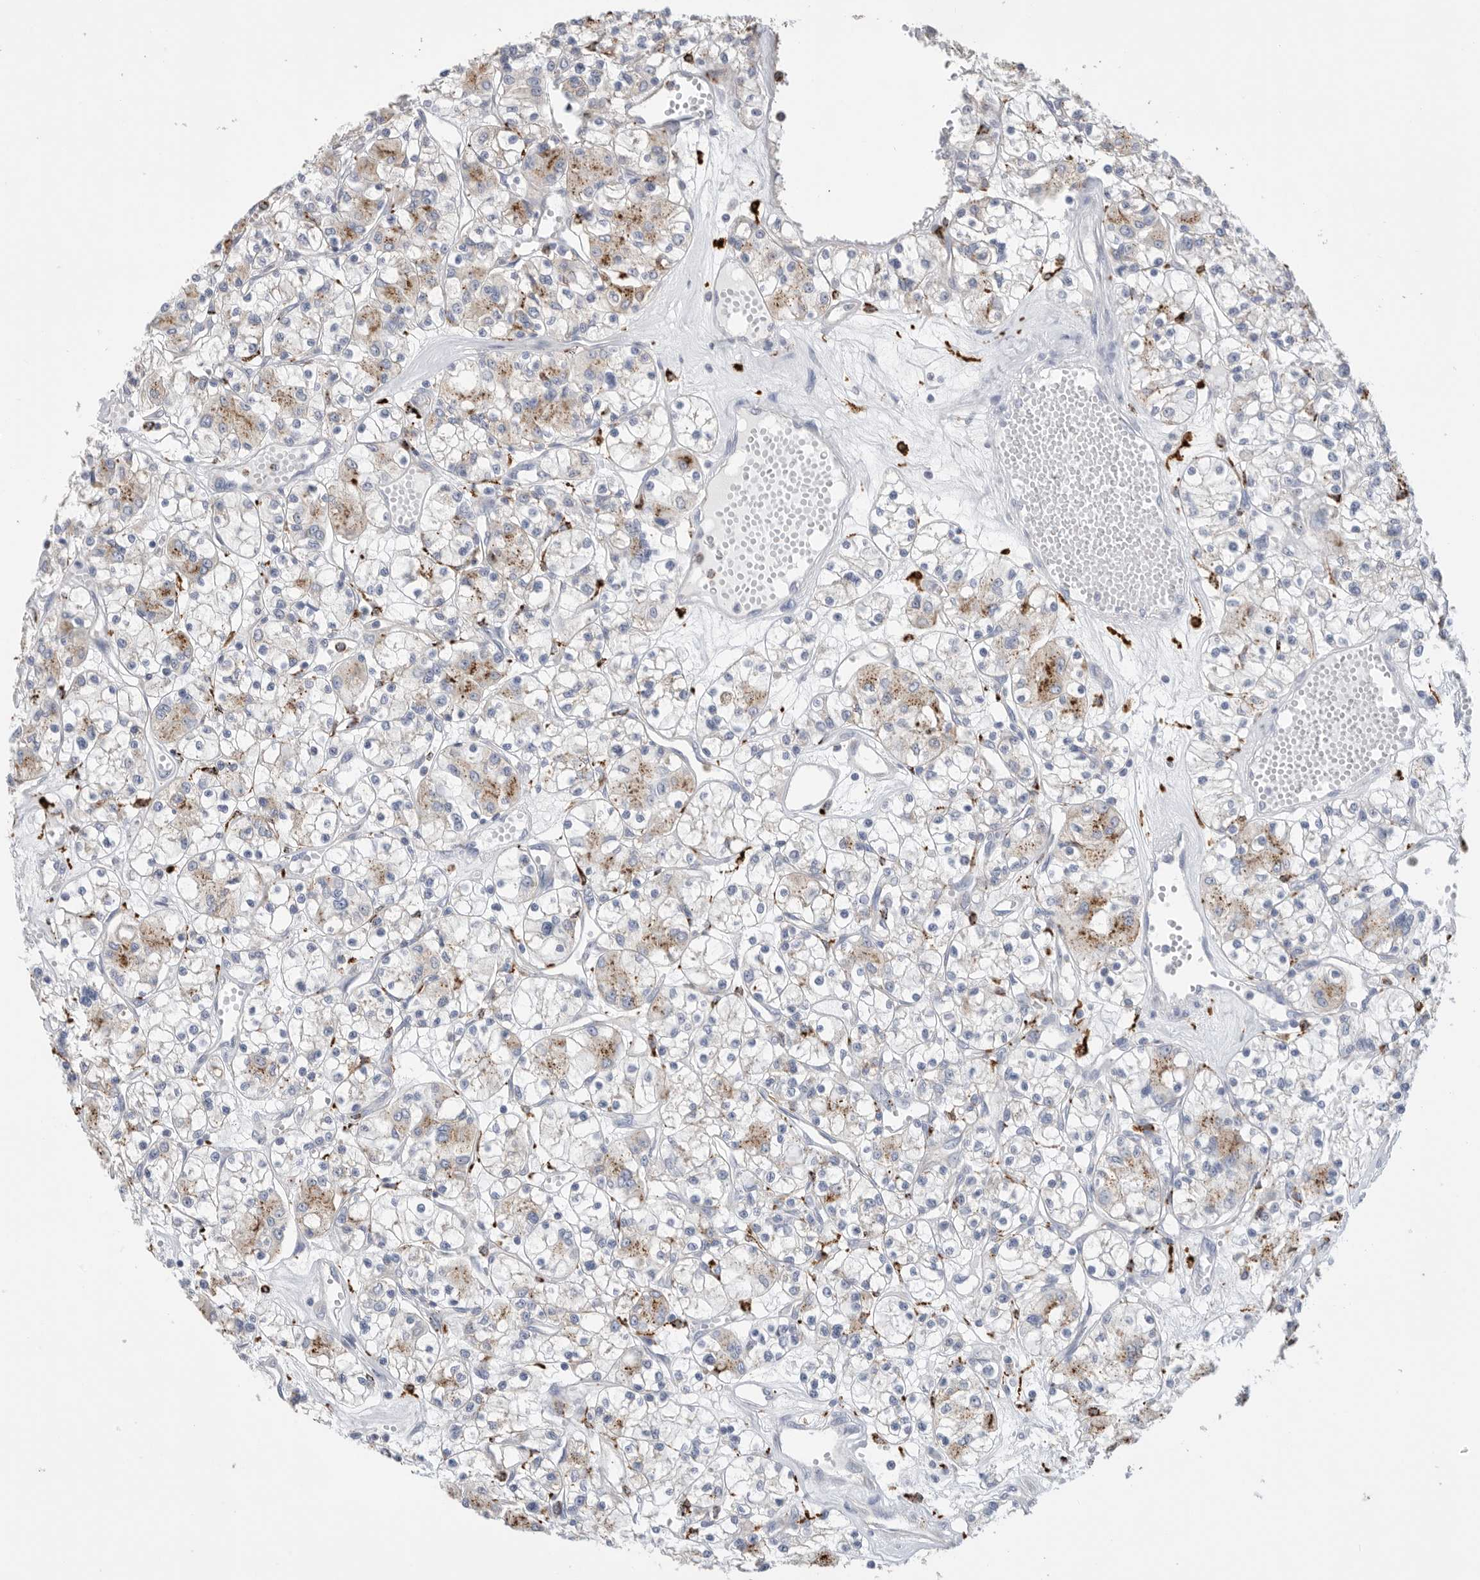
{"staining": {"intensity": "moderate", "quantity": "<25%", "location": "cytoplasmic/membranous"}, "tissue": "renal cancer", "cell_type": "Tumor cells", "image_type": "cancer", "snomed": [{"axis": "morphology", "description": "Adenocarcinoma, NOS"}, {"axis": "topography", "description": "Kidney"}], "caption": "A histopathology image of human adenocarcinoma (renal) stained for a protein reveals moderate cytoplasmic/membranous brown staining in tumor cells.", "gene": "GGH", "patient": {"sex": "female", "age": 59}}